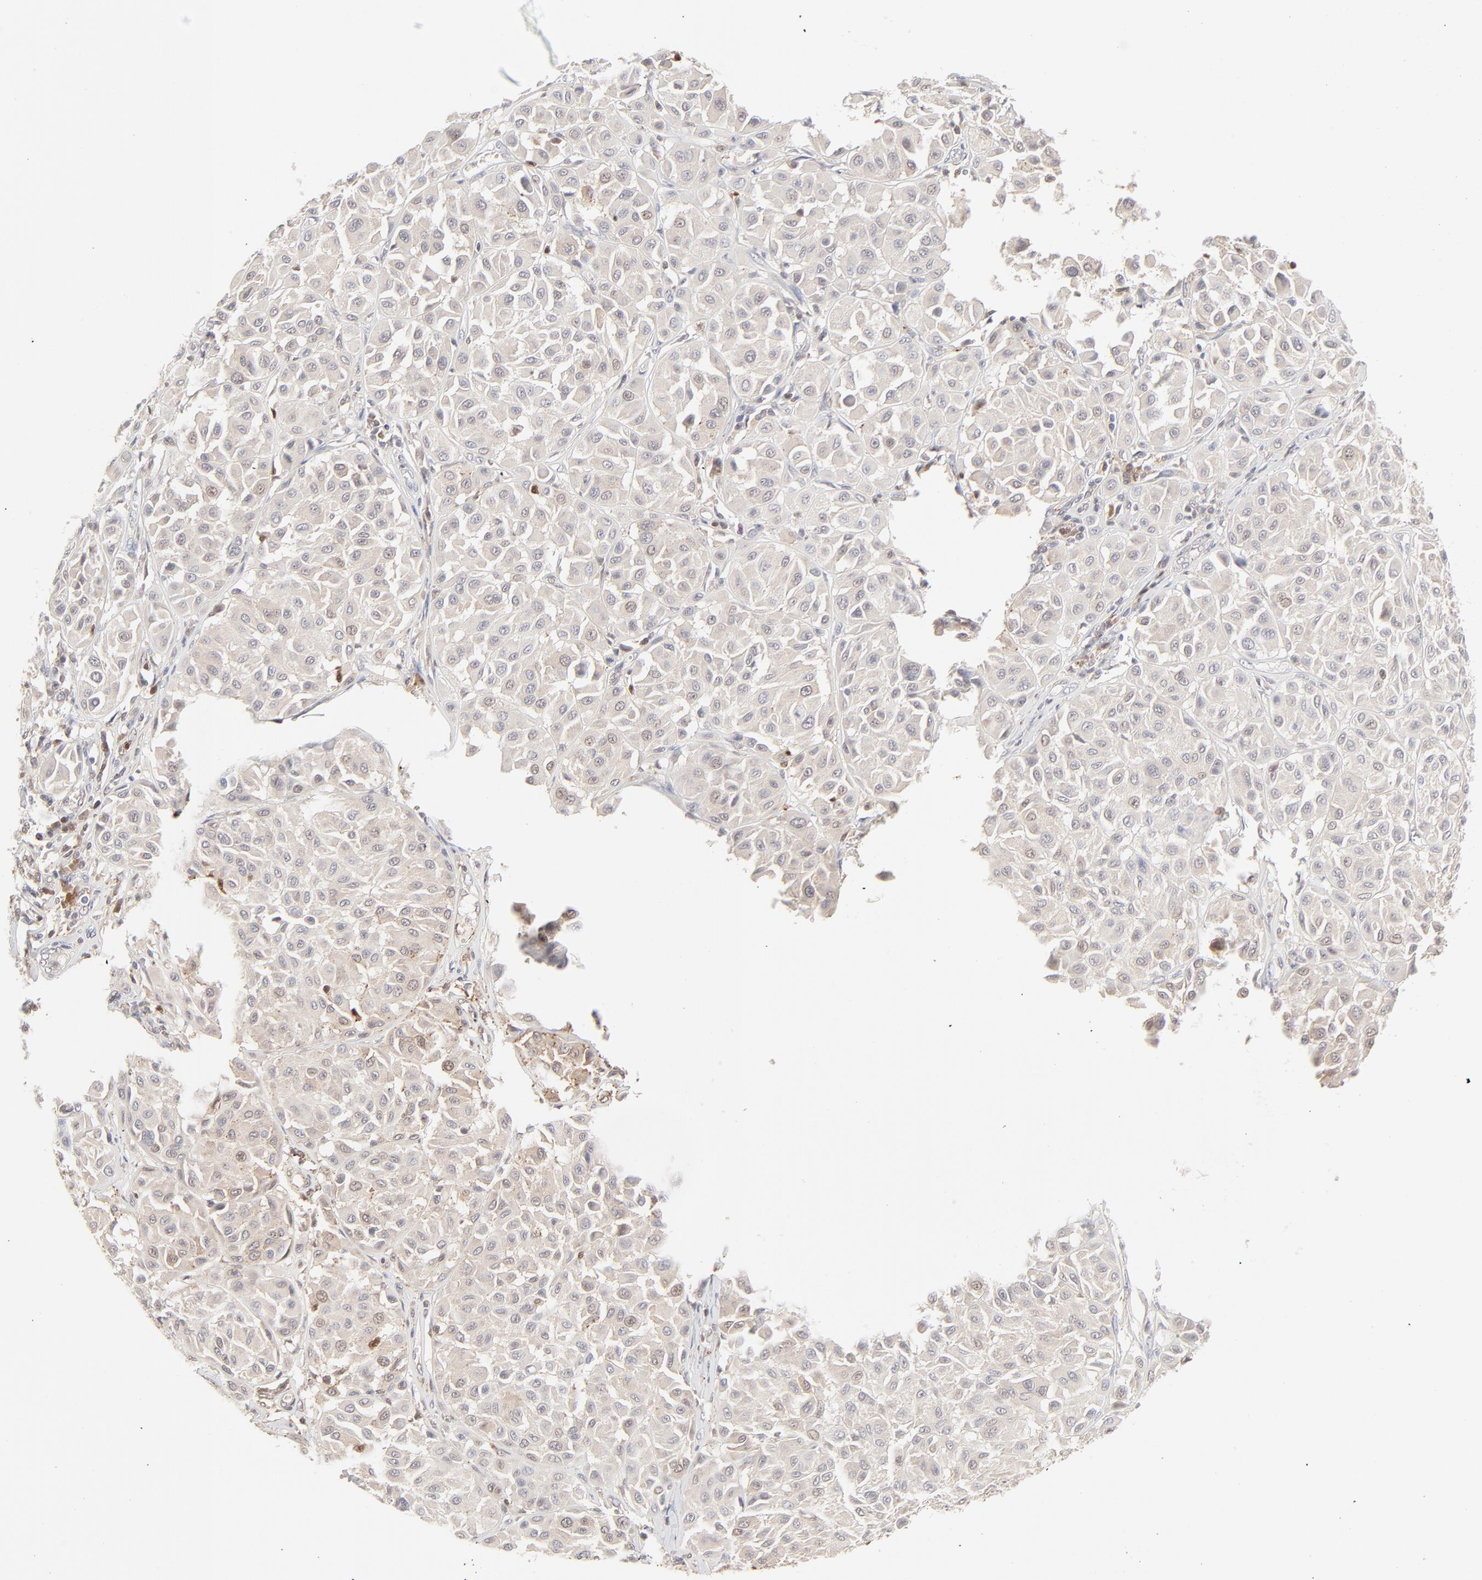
{"staining": {"intensity": "negative", "quantity": "none", "location": "none"}, "tissue": "melanoma", "cell_type": "Tumor cells", "image_type": "cancer", "snomed": [{"axis": "morphology", "description": "Malignant melanoma, Metastatic site"}, {"axis": "topography", "description": "Soft tissue"}], "caption": "This is an IHC micrograph of human melanoma. There is no staining in tumor cells.", "gene": "CDK6", "patient": {"sex": "male", "age": 41}}